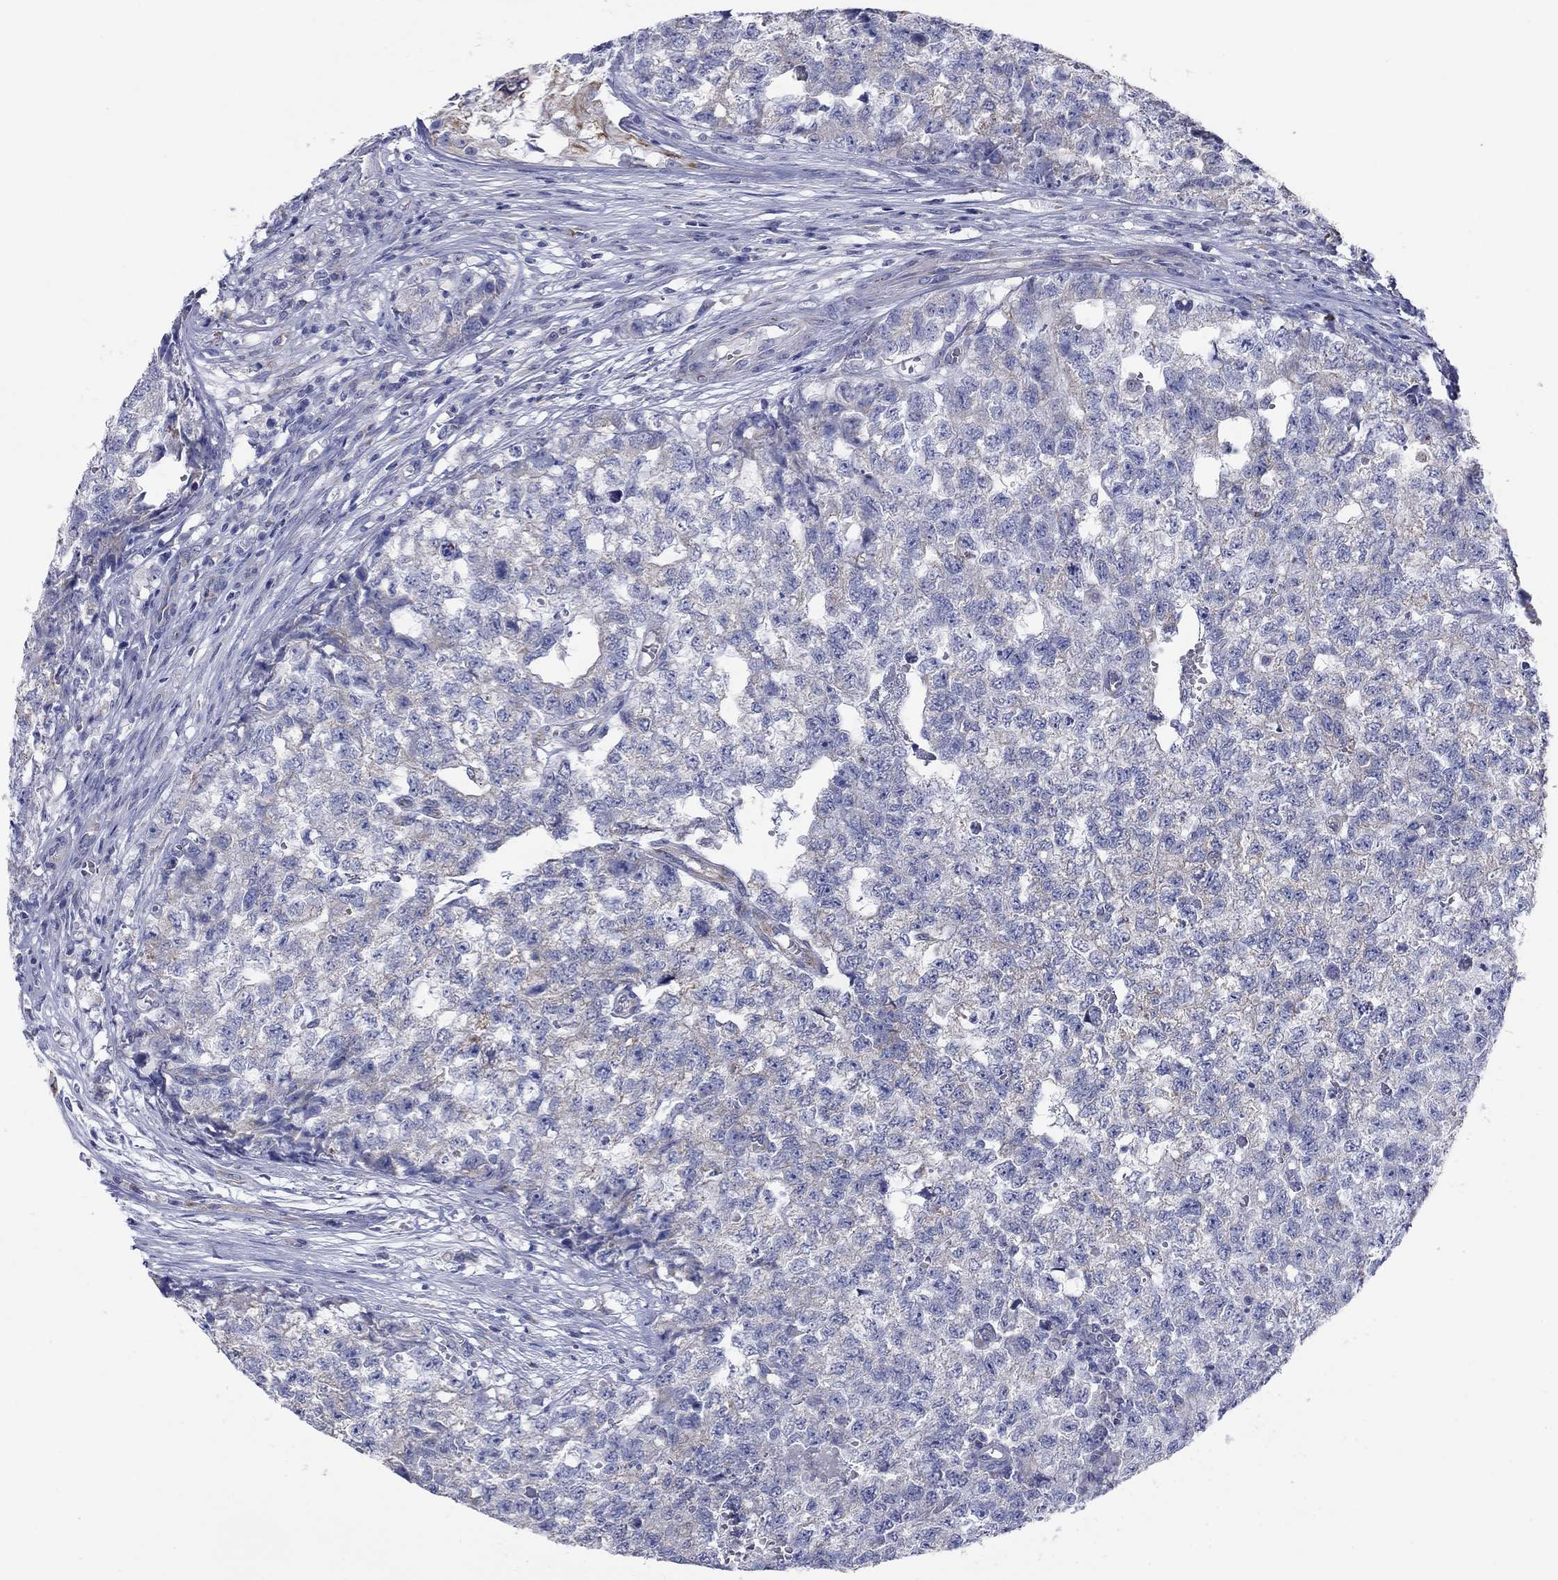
{"staining": {"intensity": "negative", "quantity": "none", "location": "none"}, "tissue": "testis cancer", "cell_type": "Tumor cells", "image_type": "cancer", "snomed": [{"axis": "morphology", "description": "Seminoma, NOS"}, {"axis": "morphology", "description": "Carcinoma, Embryonal, NOS"}, {"axis": "topography", "description": "Testis"}], "caption": "Human testis cancer stained for a protein using IHC exhibits no expression in tumor cells.", "gene": "MGST3", "patient": {"sex": "male", "age": 22}}